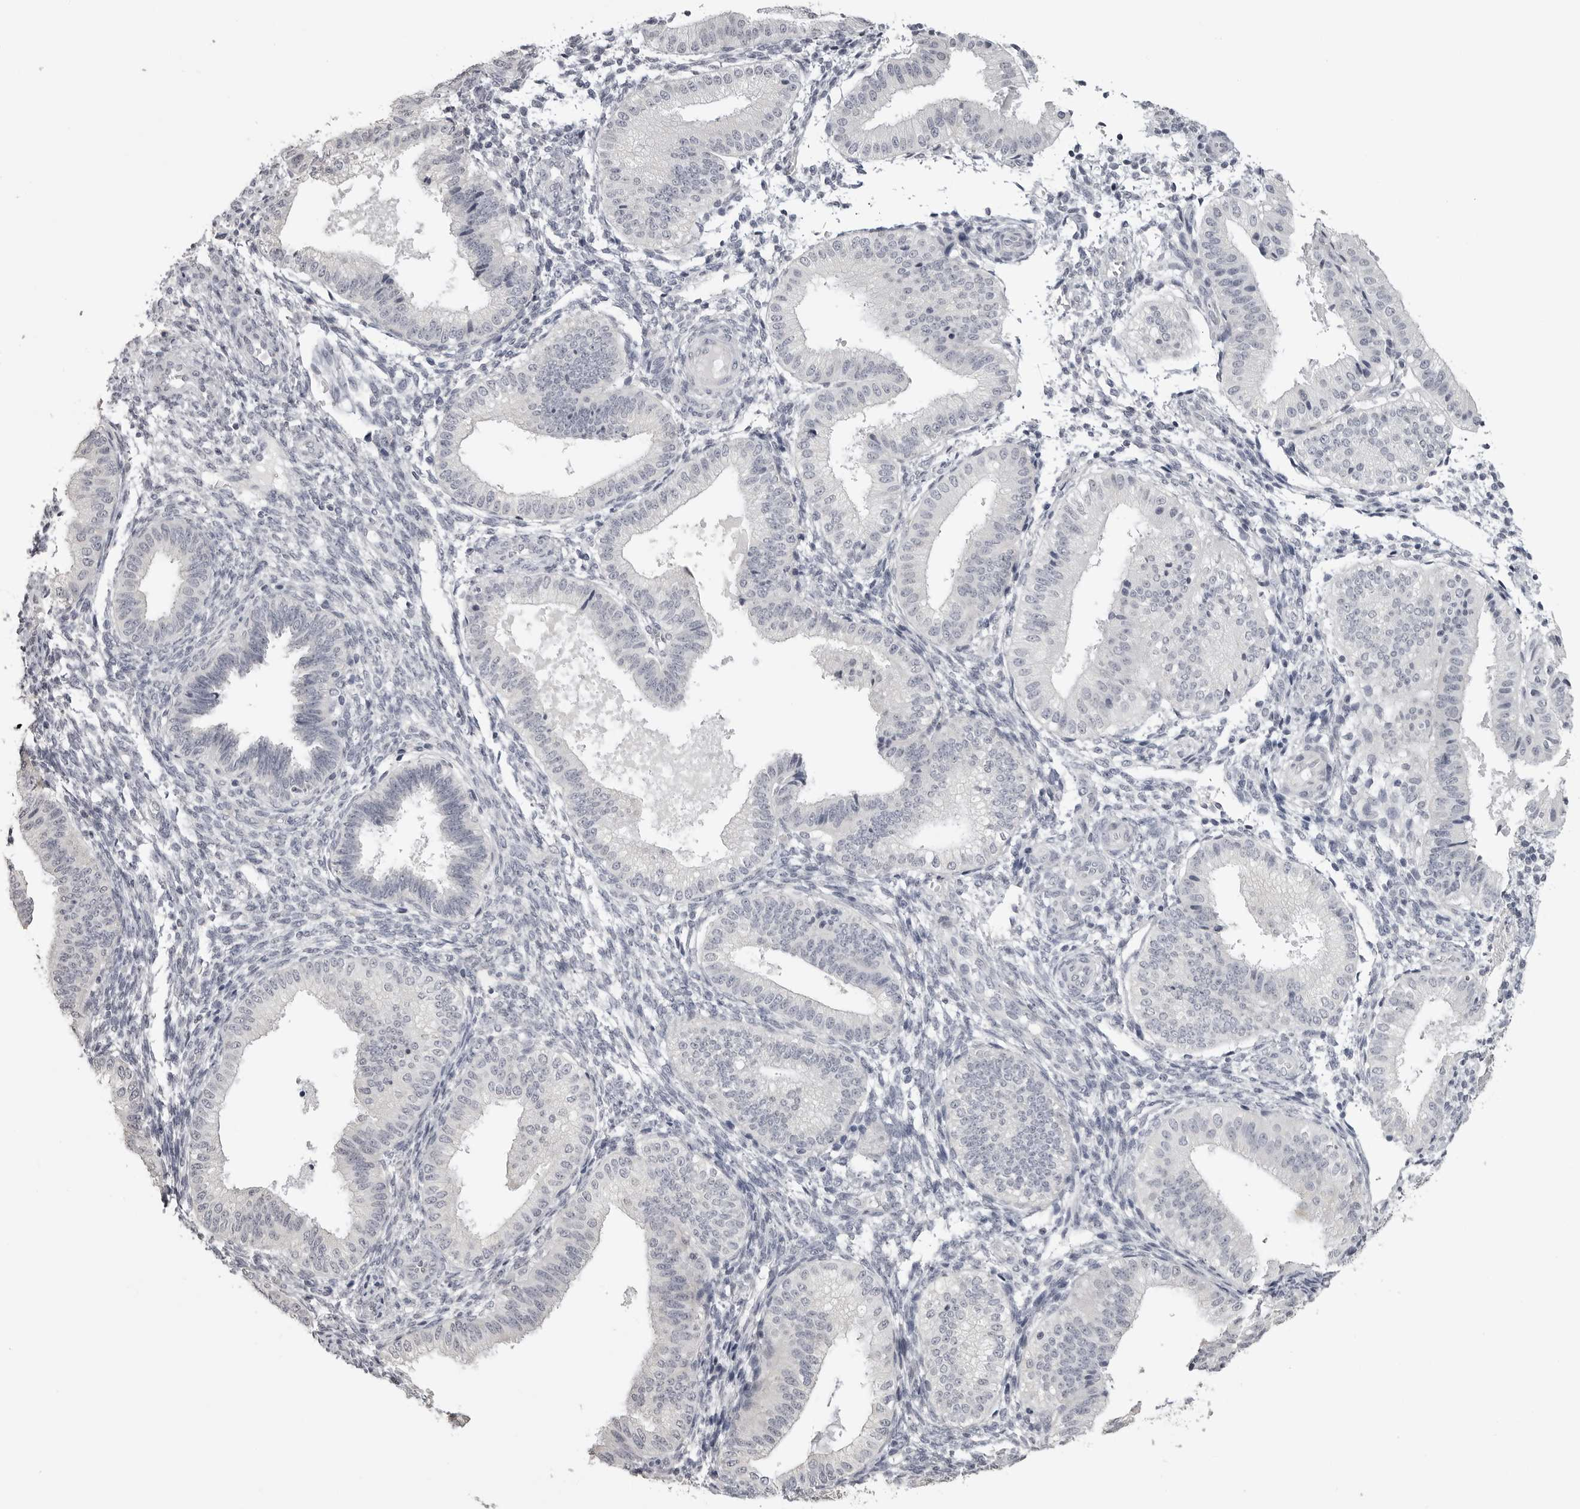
{"staining": {"intensity": "negative", "quantity": "none", "location": "none"}, "tissue": "endometrium", "cell_type": "Cells in endometrial stroma", "image_type": "normal", "snomed": [{"axis": "morphology", "description": "Normal tissue, NOS"}, {"axis": "topography", "description": "Endometrium"}], "caption": "DAB (3,3'-diaminobenzidine) immunohistochemical staining of unremarkable endometrium reveals no significant expression in cells in endometrial stroma.", "gene": "GPN2", "patient": {"sex": "female", "age": 39}}